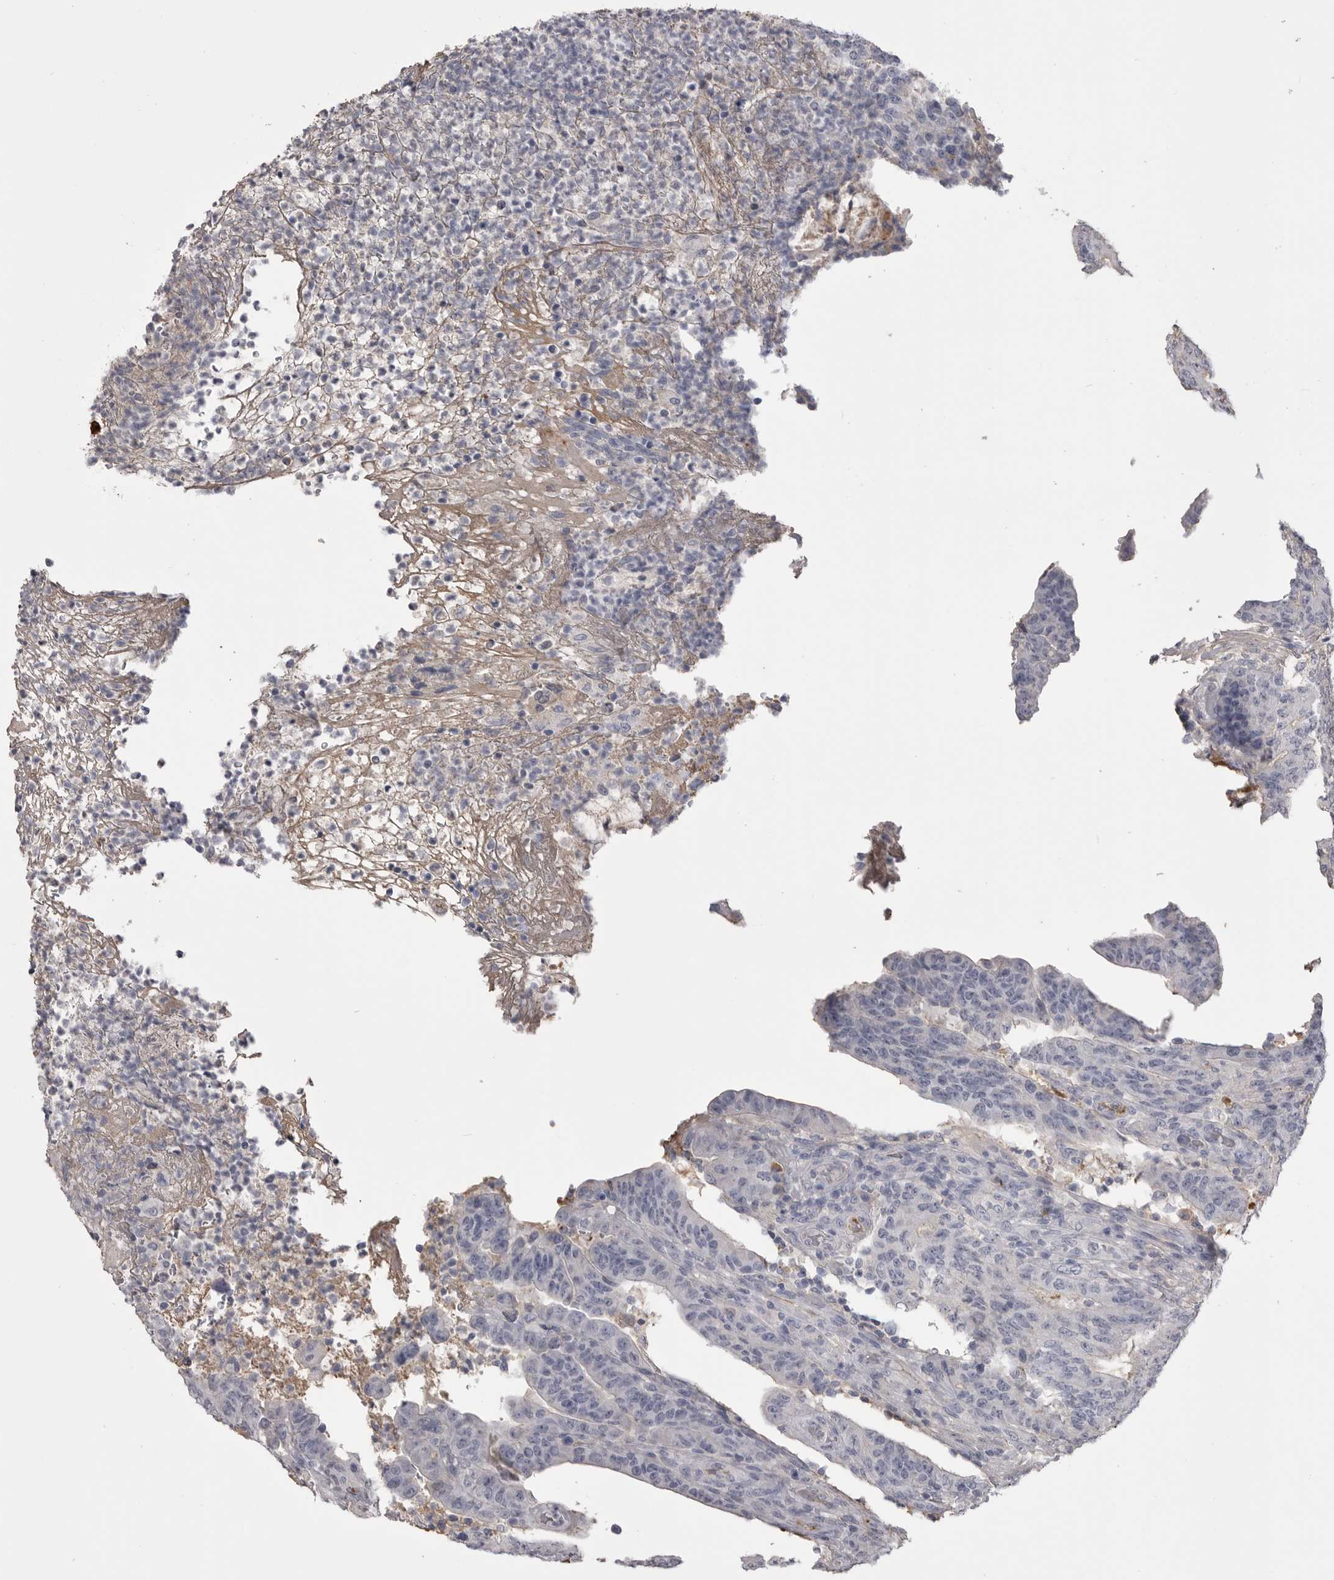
{"staining": {"intensity": "negative", "quantity": "none", "location": "none"}, "tissue": "colorectal cancer", "cell_type": "Tumor cells", "image_type": "cancer", "snomed": [{"axis": "morphology", "description": "Normal tissue, NOS"}, {"axis": "morphology", "description": "Adenocarcinoma, NOS"}, {"axis": "topography", "description": "Colon"}], "caption": "Immunohistochemistry of human colorectal adenocarcinoma reveals no positivity in tumor cells.", "gene": "AHSG", "patient": {"sex": "female", "age": 75}}